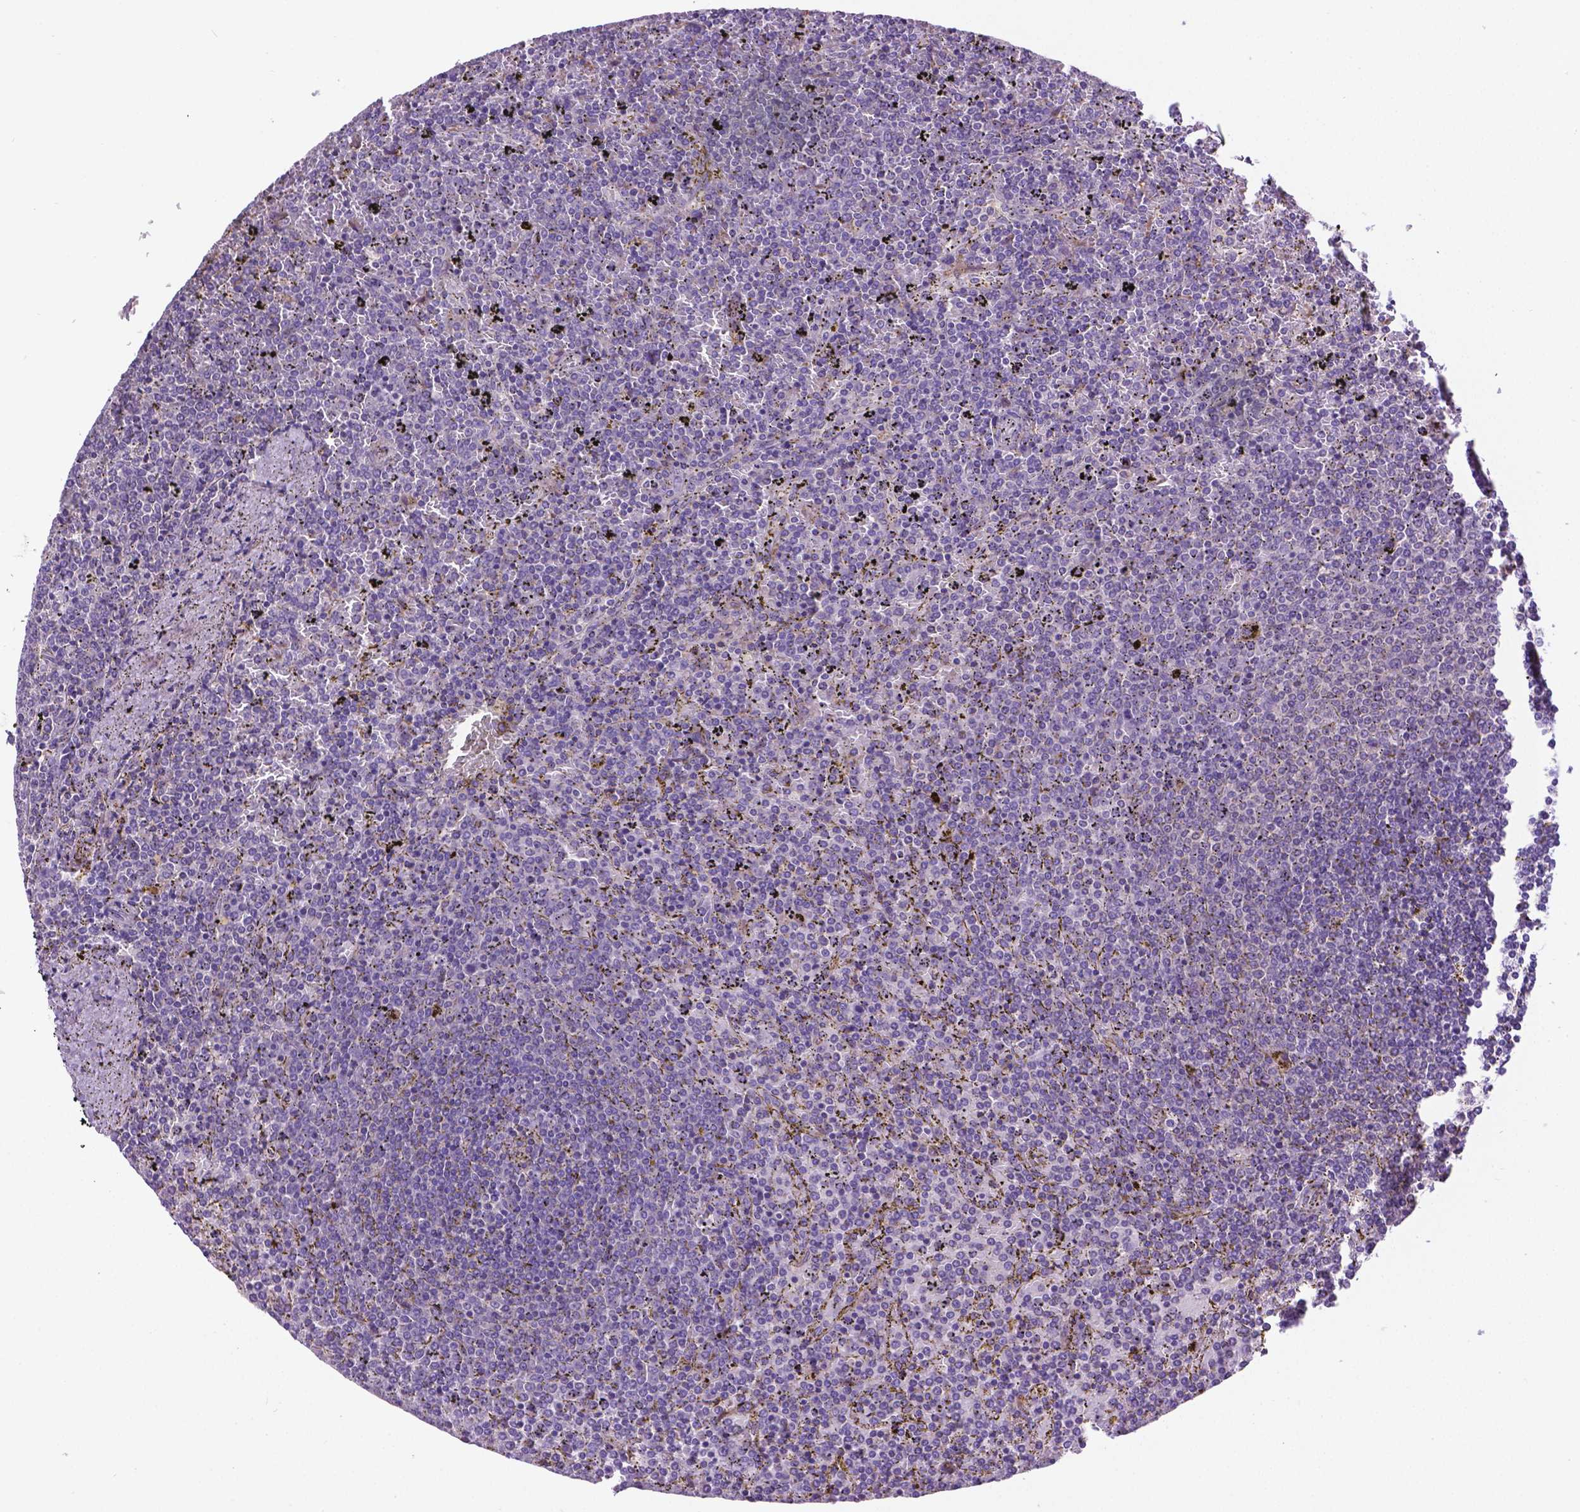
{"staining": {"intensity": "negative", "quantity": "none", "location": "none"}, "tissue": "lymphoma", "cell_type": "Tumor cells", "image_type": "cancer", "snomed": [{"axis": "morphology", "description": "Malignant lymphoma, non-Hodgkin's type, Low grade"}, {"axis": "topography", "description": "Spleen"}], "caption": "An immunohistochemistry (IHC) histopathology image of malignant lymphoma, non-Hodgkin's type (low-grade) is shown. There is no staining in tumor cells of malignant lymphoma, non-Hodgkin's type (low-grade).", "gene": "CDH7", "patient": {"sex": "female", "age": 77}}